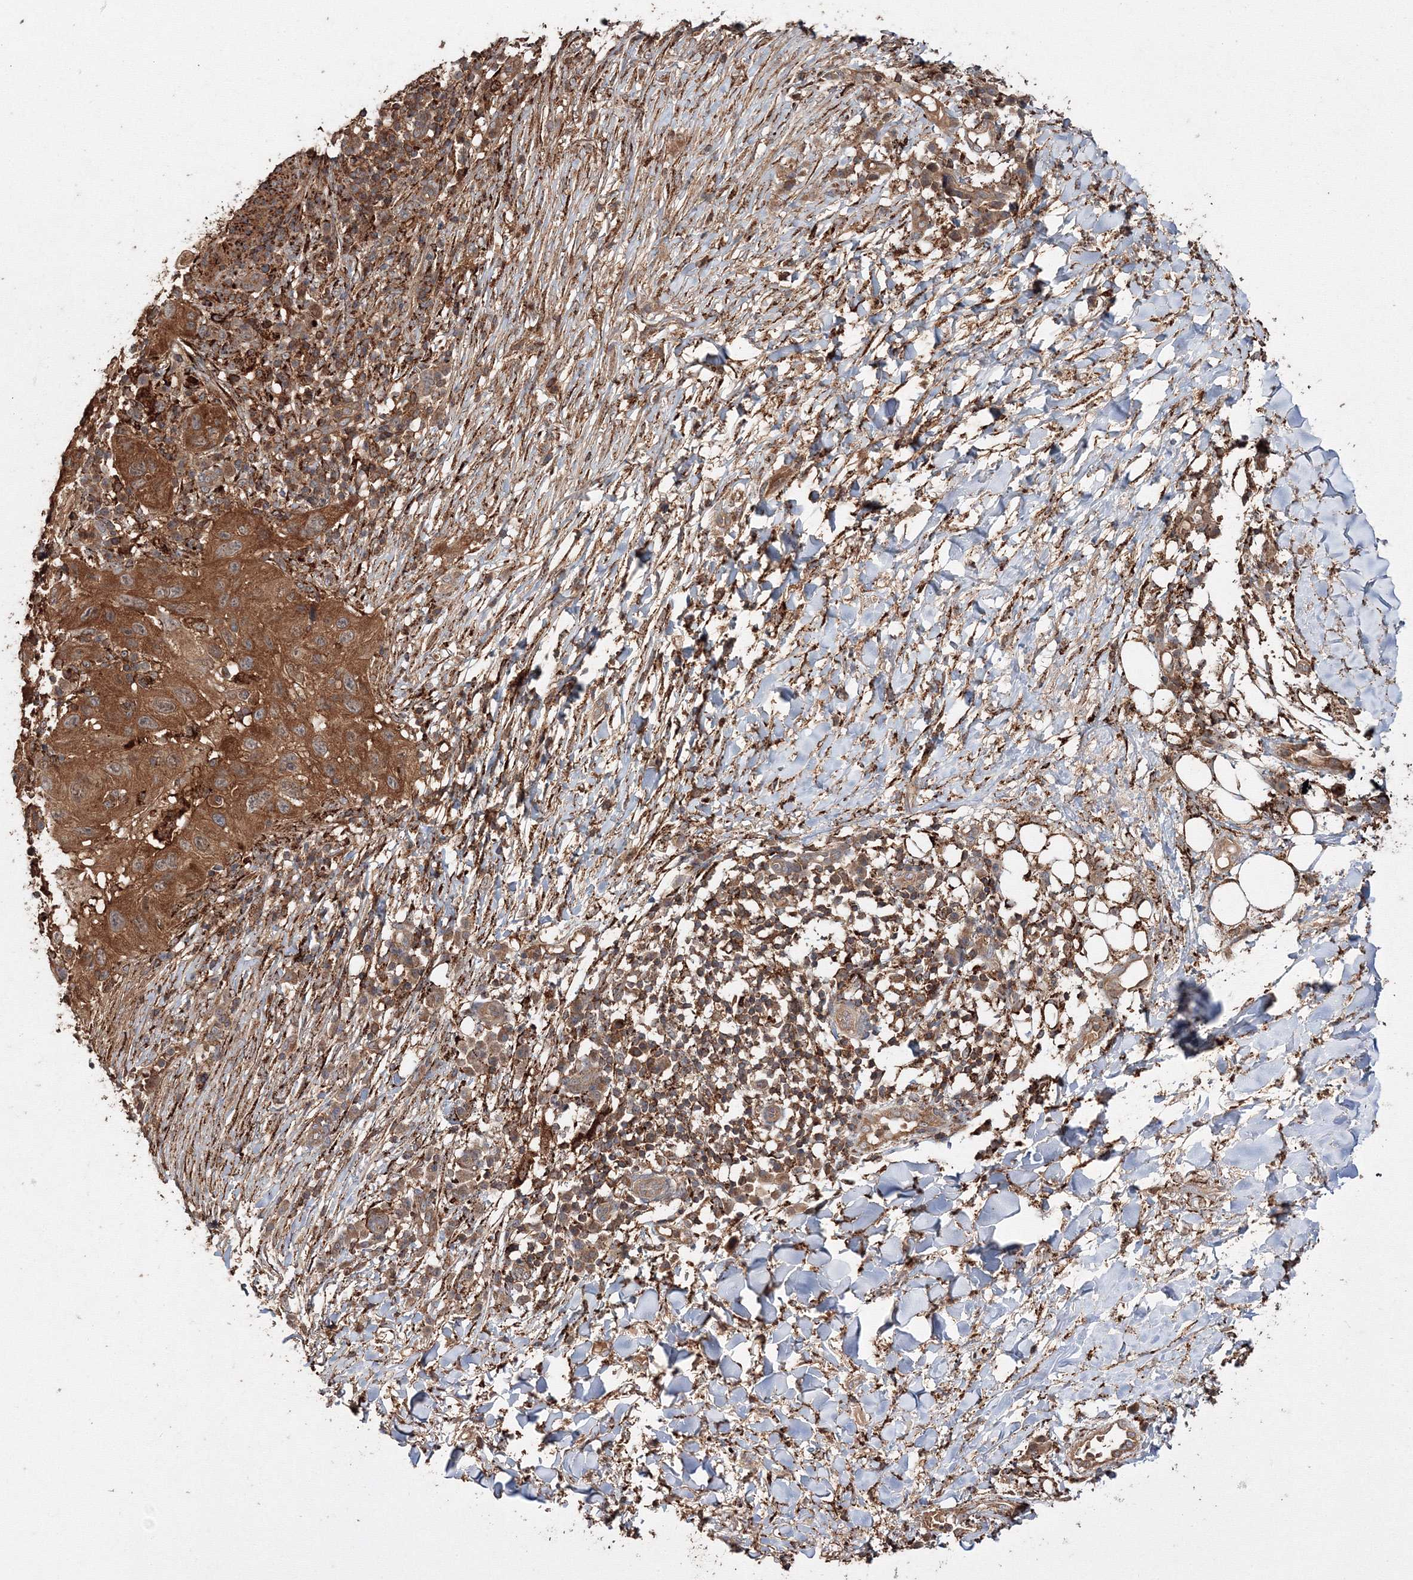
{"staining": {"intensity": "moderate", "quantity": ">75%", "location": "cytoplasmic/membranous"}, "tissue": "skin cancer", "cell_type": "Tumor cells", "image_type": "cancer", "snomed": [{"axis": "morphology", "description": "Normal tissue, NOS"}, {"axis": "morphology", "description": "Squamous cell carcinoma, NOS"}, {"axis": "topography", "description": "Skin"}], "caption": "Approximately >75% of tumor cells in human skin cancer display moderate cytoplasmic/membranous protein positivity as visualized by brown immunohistochemical staining.", "gene": "DDO", "patient": {"sex": "female", "age": 96}}